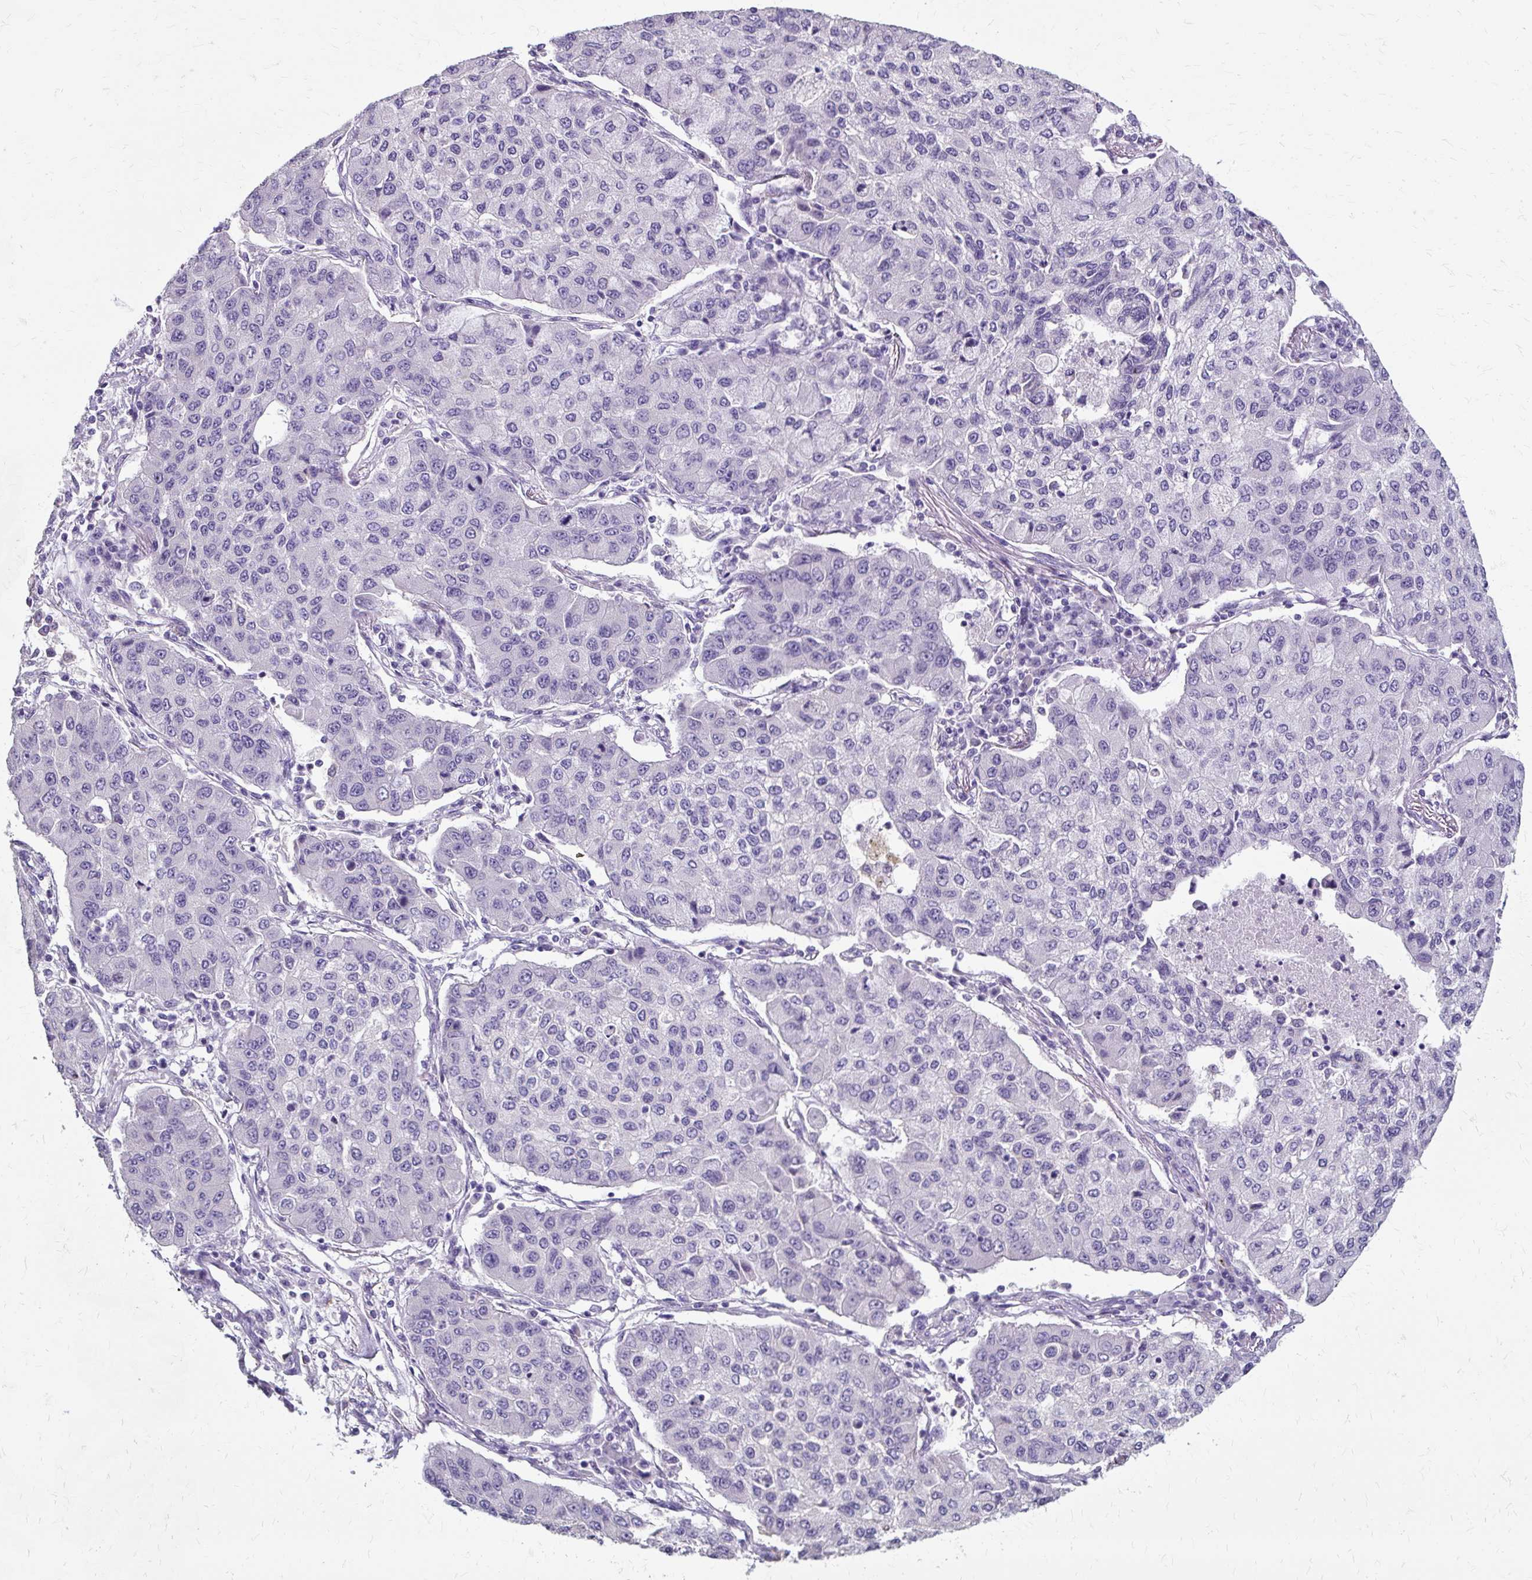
{"staining": {"intensity": "negative", "quantity": "none", "location": "none"}, "tissue": "lung cancer", "cell_type": "Tumor cells", "image_type": "cancer", "snomed": [{"axis": "morphology", "description": "Squamous cell carcinoma, NOS"}, {"axis": "topography", "description": "Lung"}], "caption": "Lung cancer (squamous cell carcinoma) was stained to show a protein in brown. There is no significant staining in tumor cells. (Immunohistochemistry (ihc), brightfield microscopy, high magnification).", "gene": "KLHL24", "patient": {"sex": "male", "age": 74}}